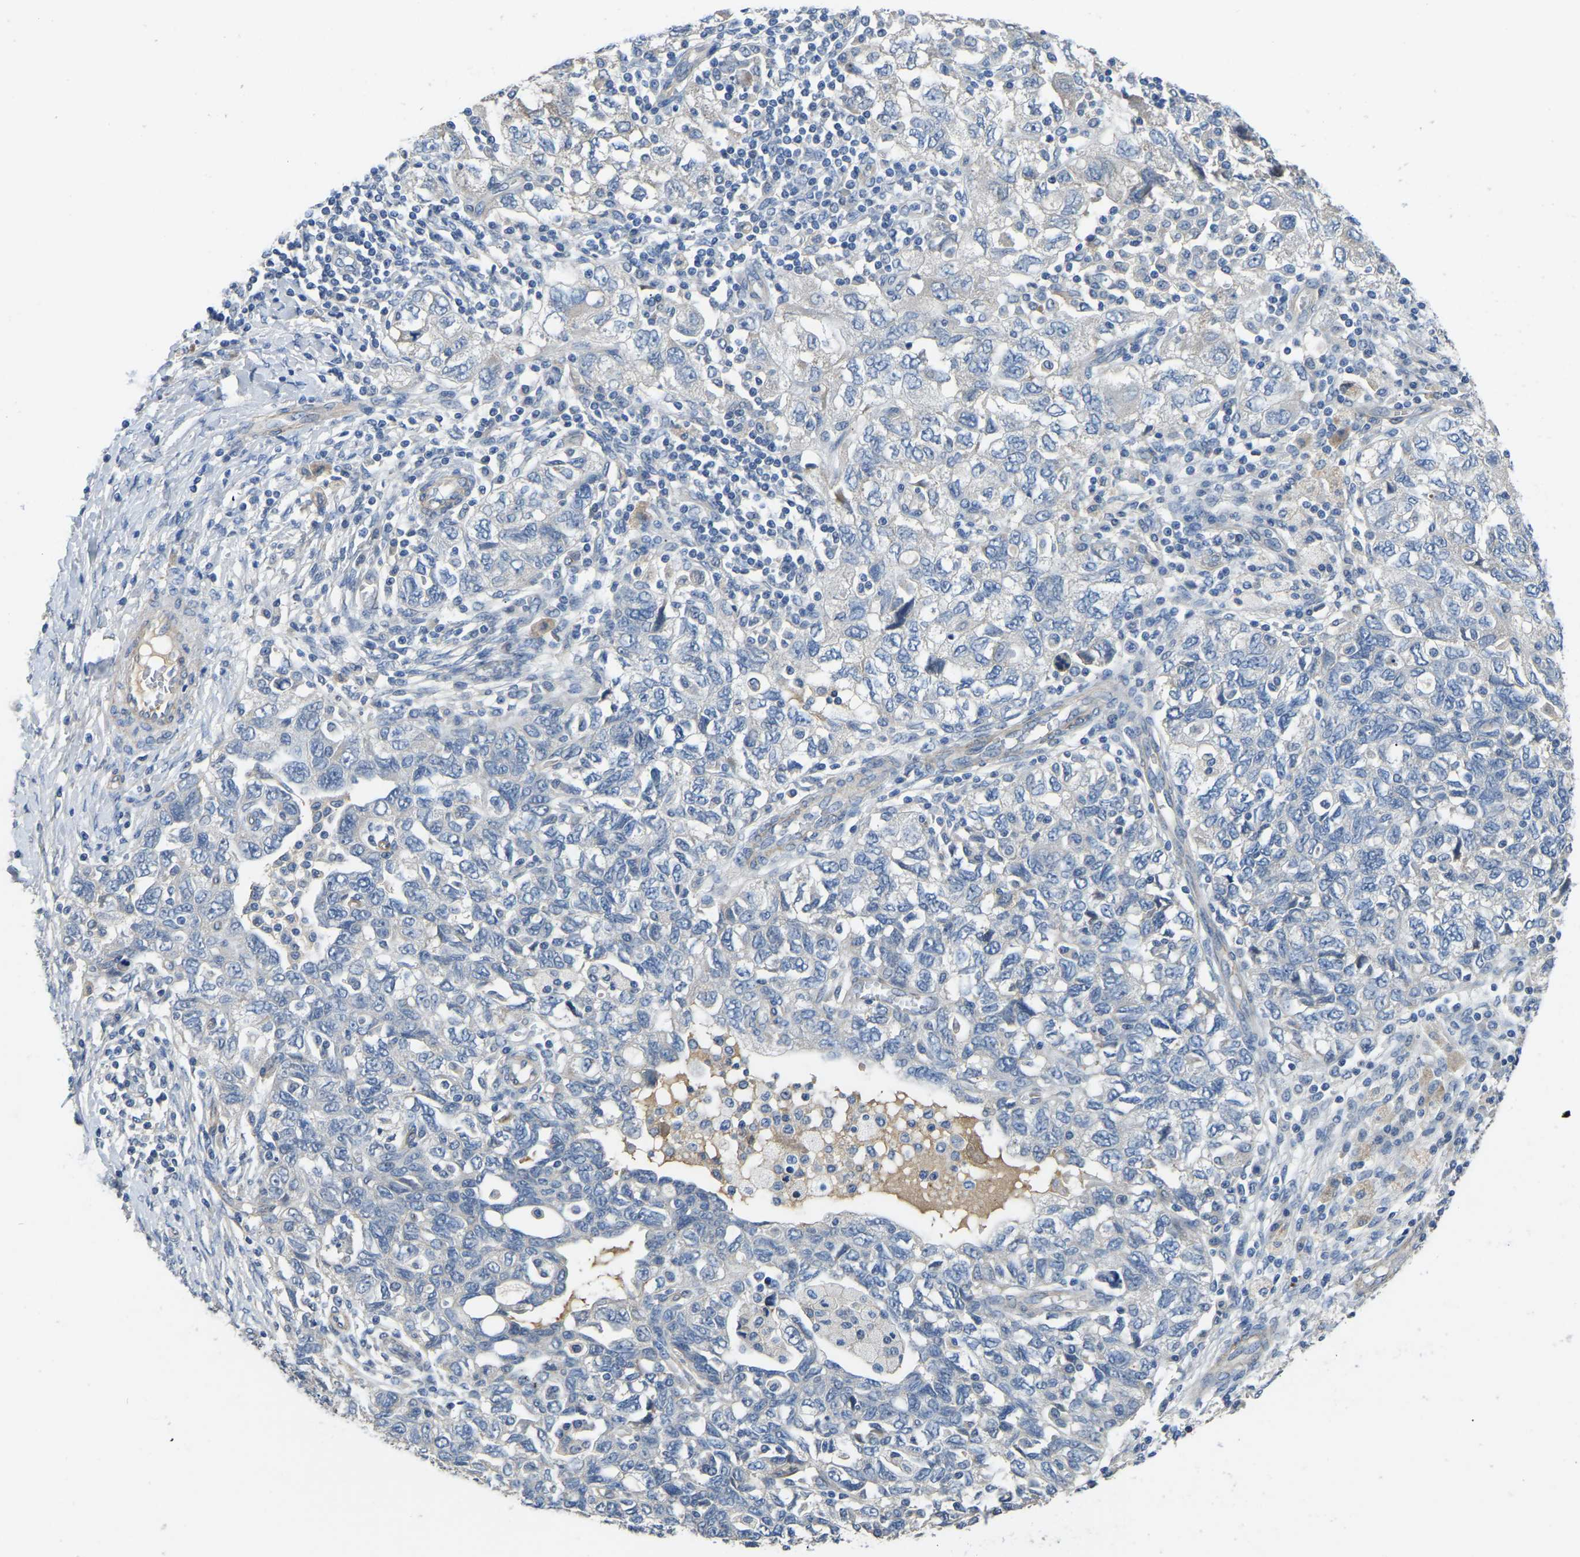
{"staining": {"intensity": "negative", "quantity": "none", "location": "none"}, "tissue": "ovarian cancer", "cell_type": "Tumor cells", "image_type": "cancer", "snomed": [{"axis": "morphology", "description": "Carcinoma, NOS"}, {"axis": "morphology", "description": "Cystadenocarcinoma, serous, NOS"}, {"axis": "topography", "description": "Ovary"}], "caption": "High power microscopy photomicrograph of an immunohistochemistry (IHC) photomicrograph of serous cystadenocarcinoma (ovarian), revealing no significant staining in tumor cells. (Brightfield microscopy of DAB IHC at high magnification).", "gene": "HIGD2B", "patient": {"sex": "female", "age": 69}}